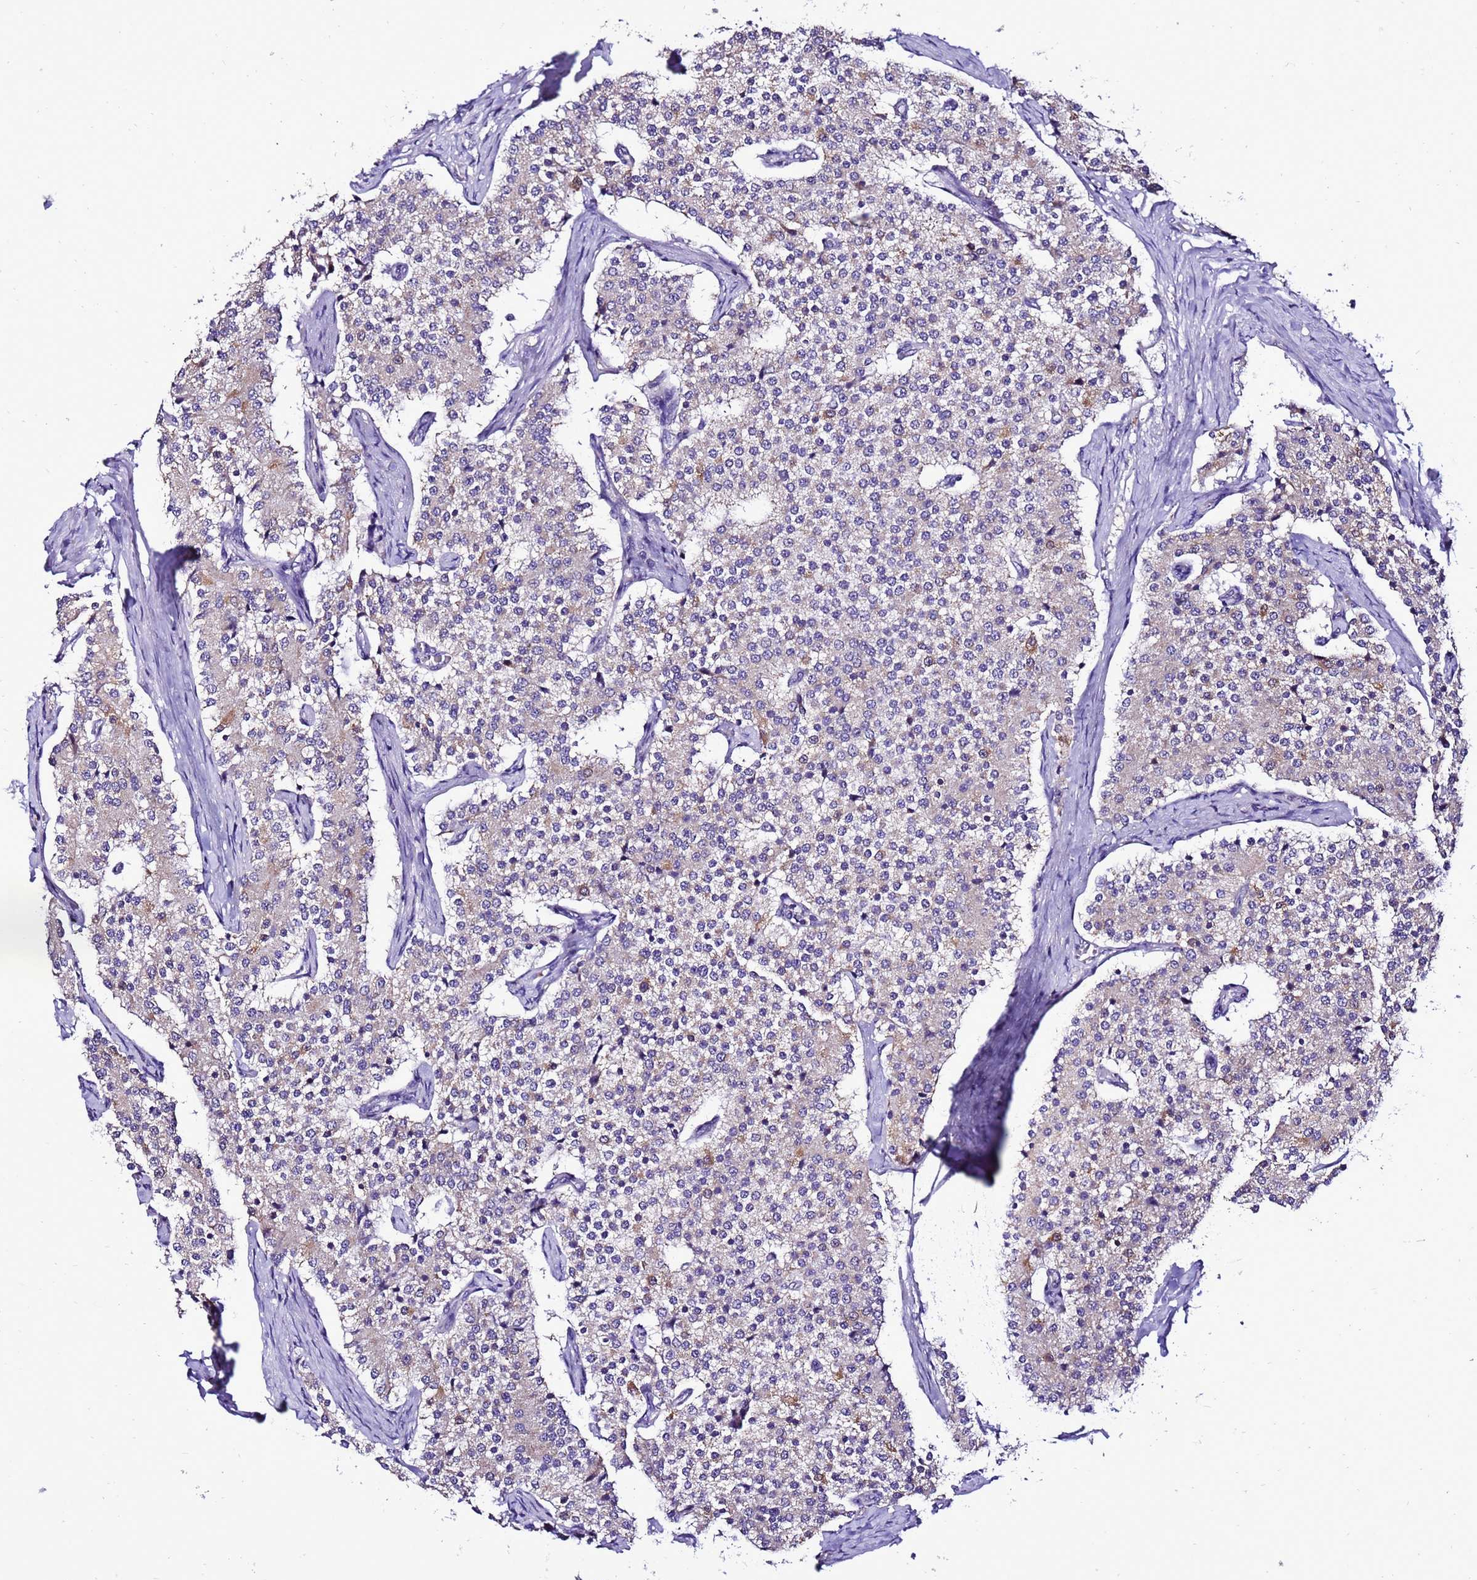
{"staining": {"intensity": "negative", "quantity": "none", "location": "none"}, "tissue": "carcinoid", "cell_type": "Tumor cells", "image_type": "cancer", "snomed": [{"axis": "morphology", "description": "Carcinoid, malignant, NOS"}, {"axis": "topography", "description": "Colon"}], "caption": "IHC image of neoplastic tissue: human carcinoid (malignant) stained with DAB (3,3'-diaminobenzidine) reveals no significant protein positivity in tumor cells.", "gene": "DPH6", "patient": {"sex": "female", "age": 52}}